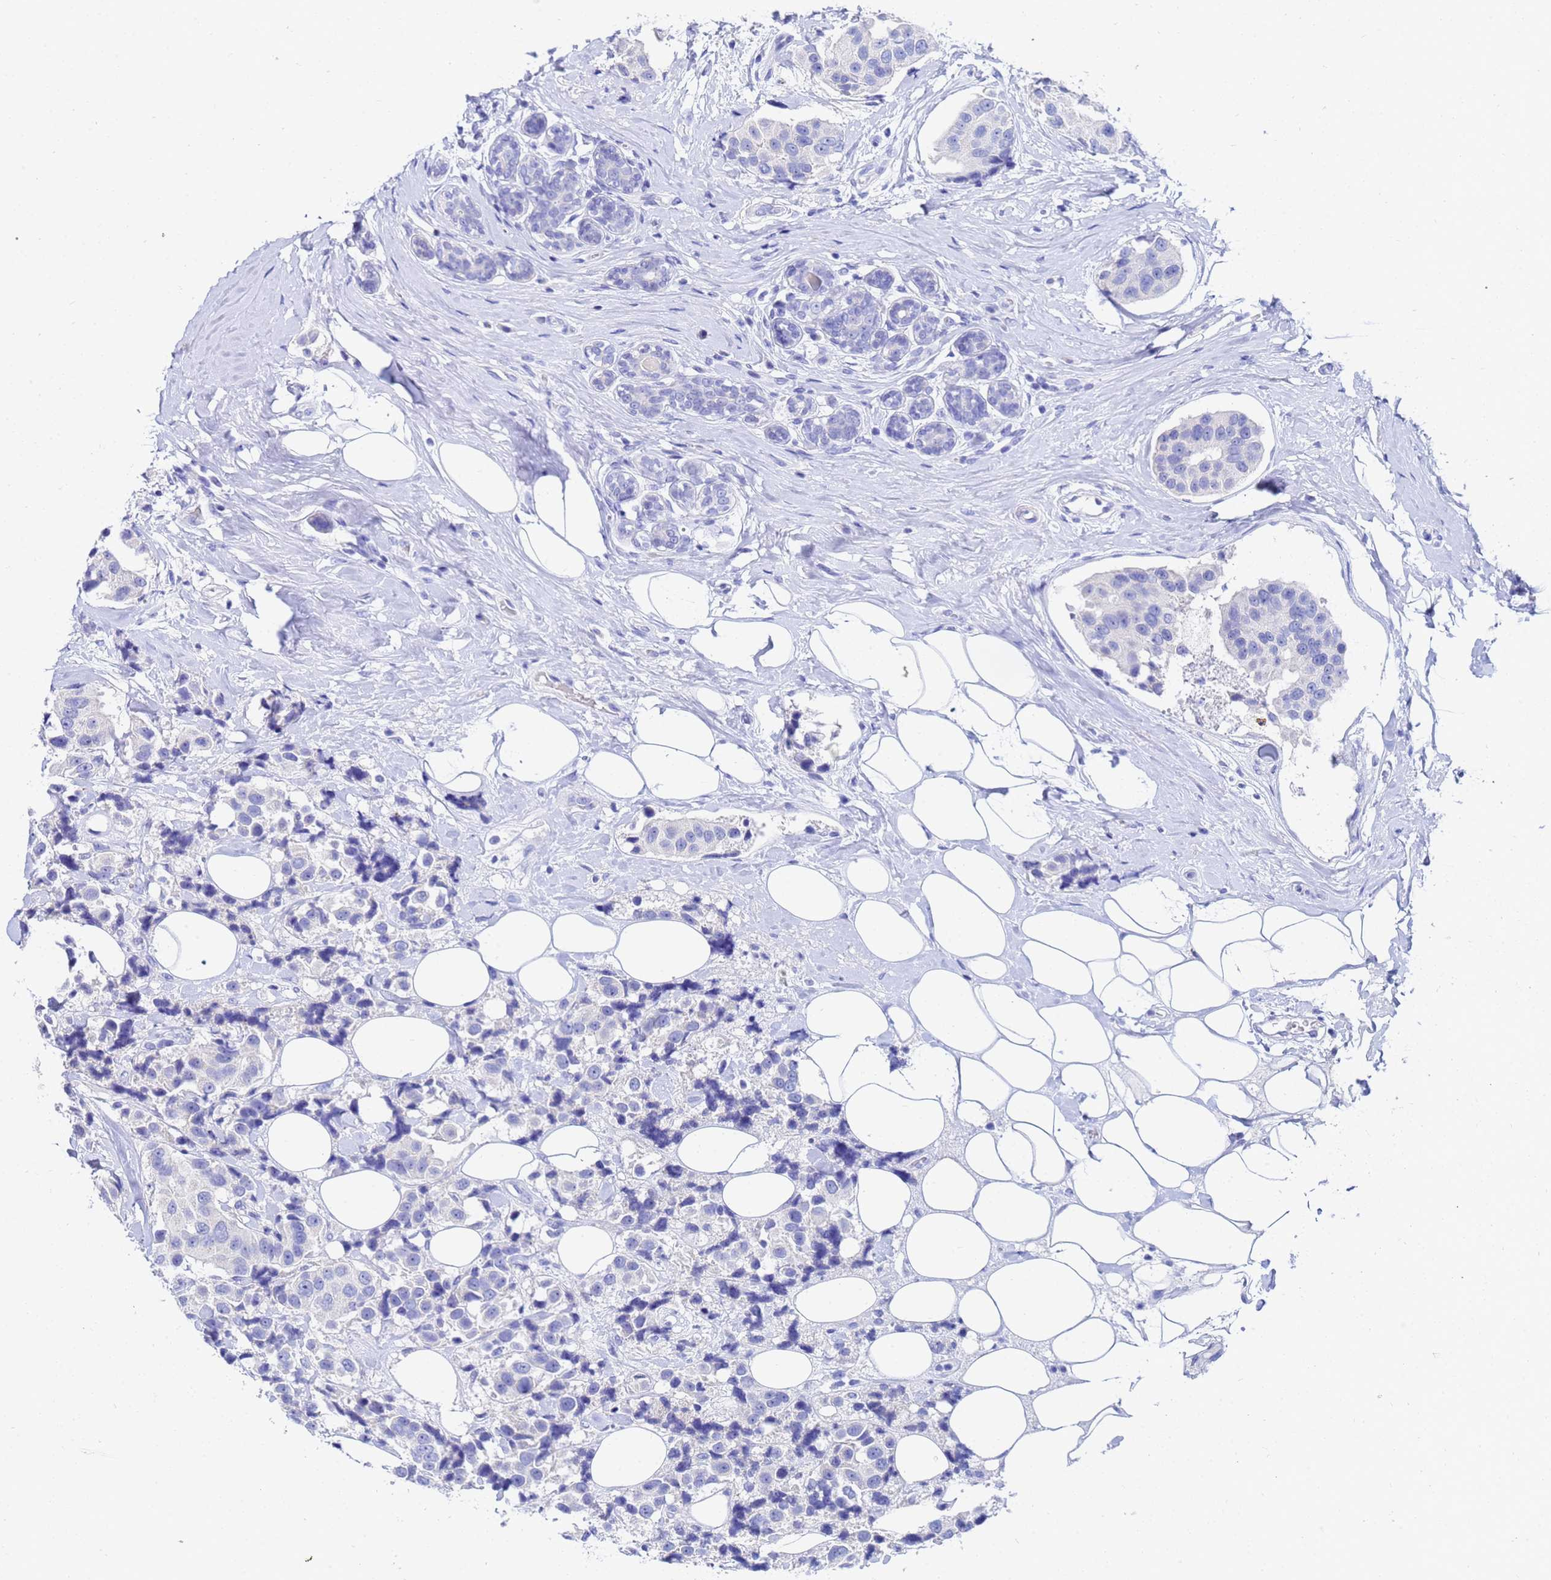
{"staining": {"intensity": "negative", "quantity": "none", "location": "none"}, "tissue": "breast cancer", "cell_type": "Tumor cells", "image_type": "cancer", "snomed": [{"axis": "morphology", "description": "Normal tissue, NOS"}, {"axis": "morphology", "description": "Duct carcinoma"}, {"axis": "topography", "description": "Breast"}], "caption": "DAB immunohistochemical staining of breast invasive ductal carcinoma demonstrates no significant expression in tumor cells.", "gene": "C2orf72", "patient": {"sex": "female", "age": 39}}